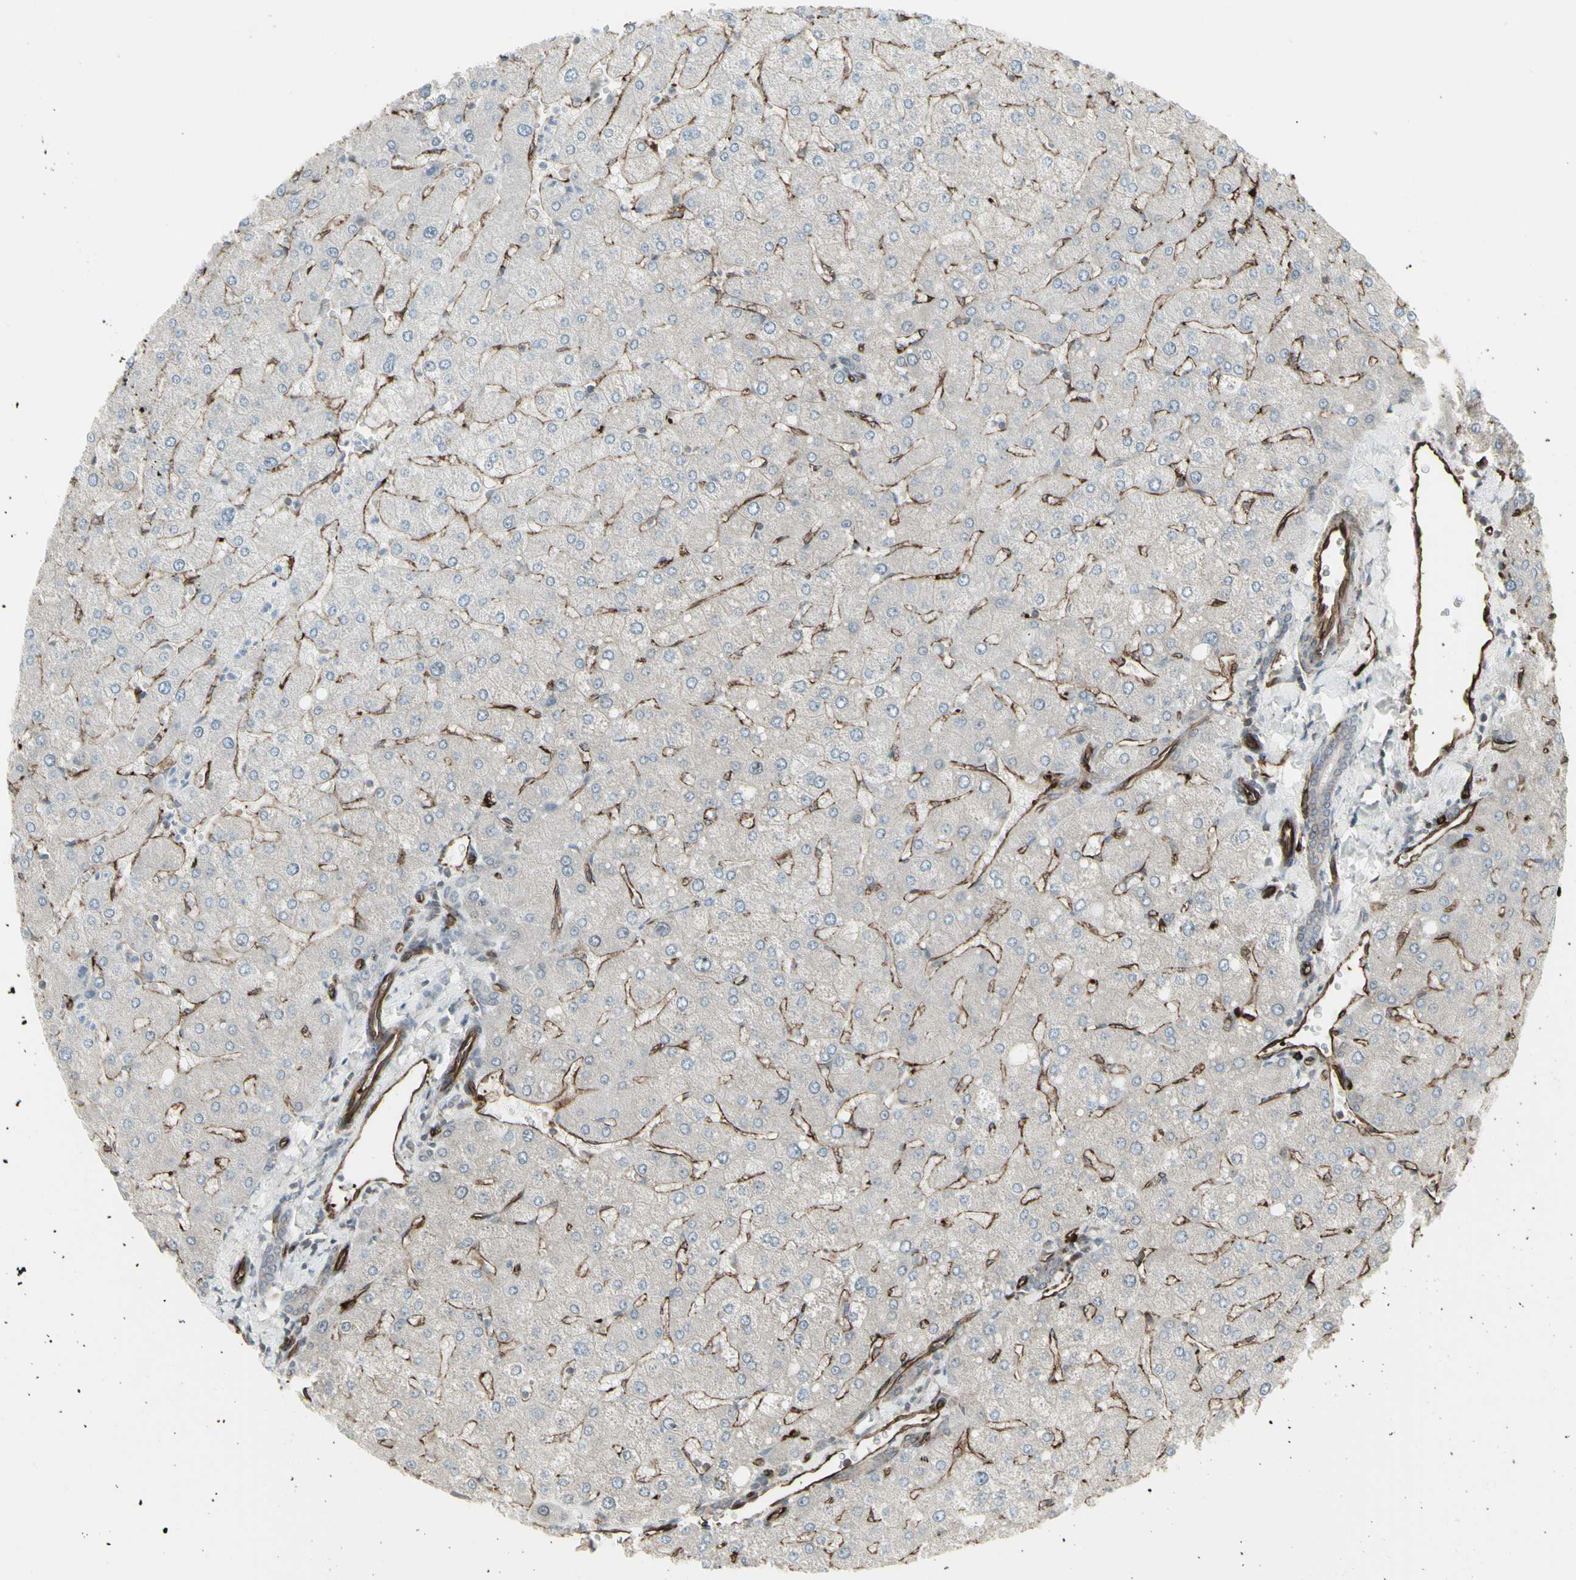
{"staining": {"intensity": "weak", "quantity": "25%-75%", "location": "cytoplasmic/membranous"}, "tissue": "liver", "cell_type": "Cholangiocytes", "image_type": "normal", "snomed": [{"axis": "morphology", "description": "Normal tissue, NOS"}, {"axis": "topography", "description": "Liver"}], "caption": "Immunohistochemical staining of benign human liver reveals 25%-75% levels of weak cytoplasmic/membranous protein expression in approximately 25%-75% of cholangiocytes.", "gene": "DTX3L", "patient": {"sex": "male", "age": 55}}